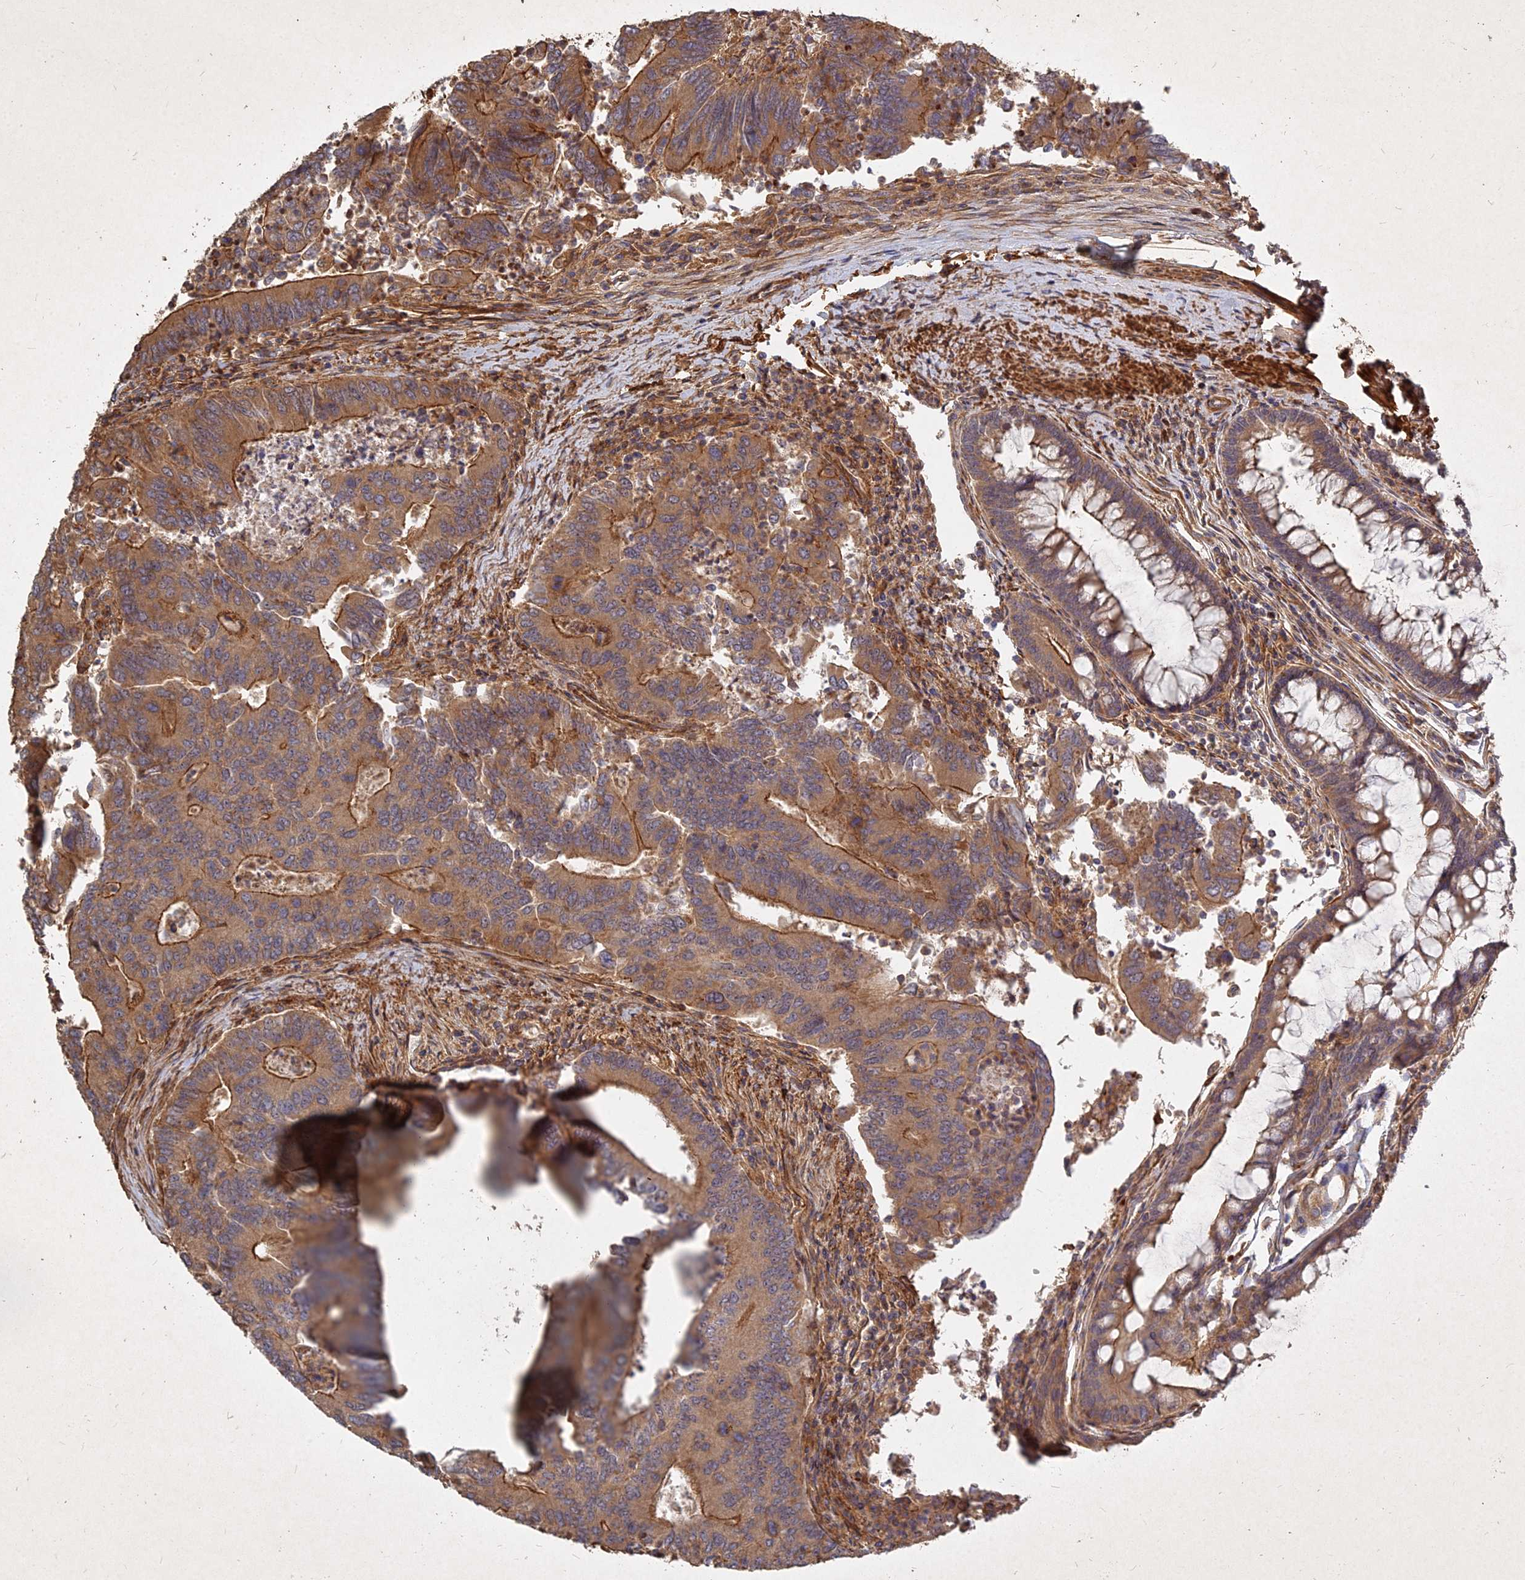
{"staining": {"intensity": "moderate", "quantity": ">75%", "location": "cytoplasmic/membranous"}, "tissue": "colorectal cancer", "cell_type": "Tumor cells", "image_type": "cancer", "snomed": [{"axis": "morphology", "description": "Adenocarcinoma, NOS"}, {"axis": "topography", "description": "Colon"}], "caption": "DAB (3,3'-diaminobenzidine) immunohistochemical staining of colorectal cancer (adenocarcinoma) demonstrates moderate cytoplasmic/membranous protein expression in about >75% of tumor cells.", "gene": "UBE2W", "patient": {"sex": "female", "age": 67}}